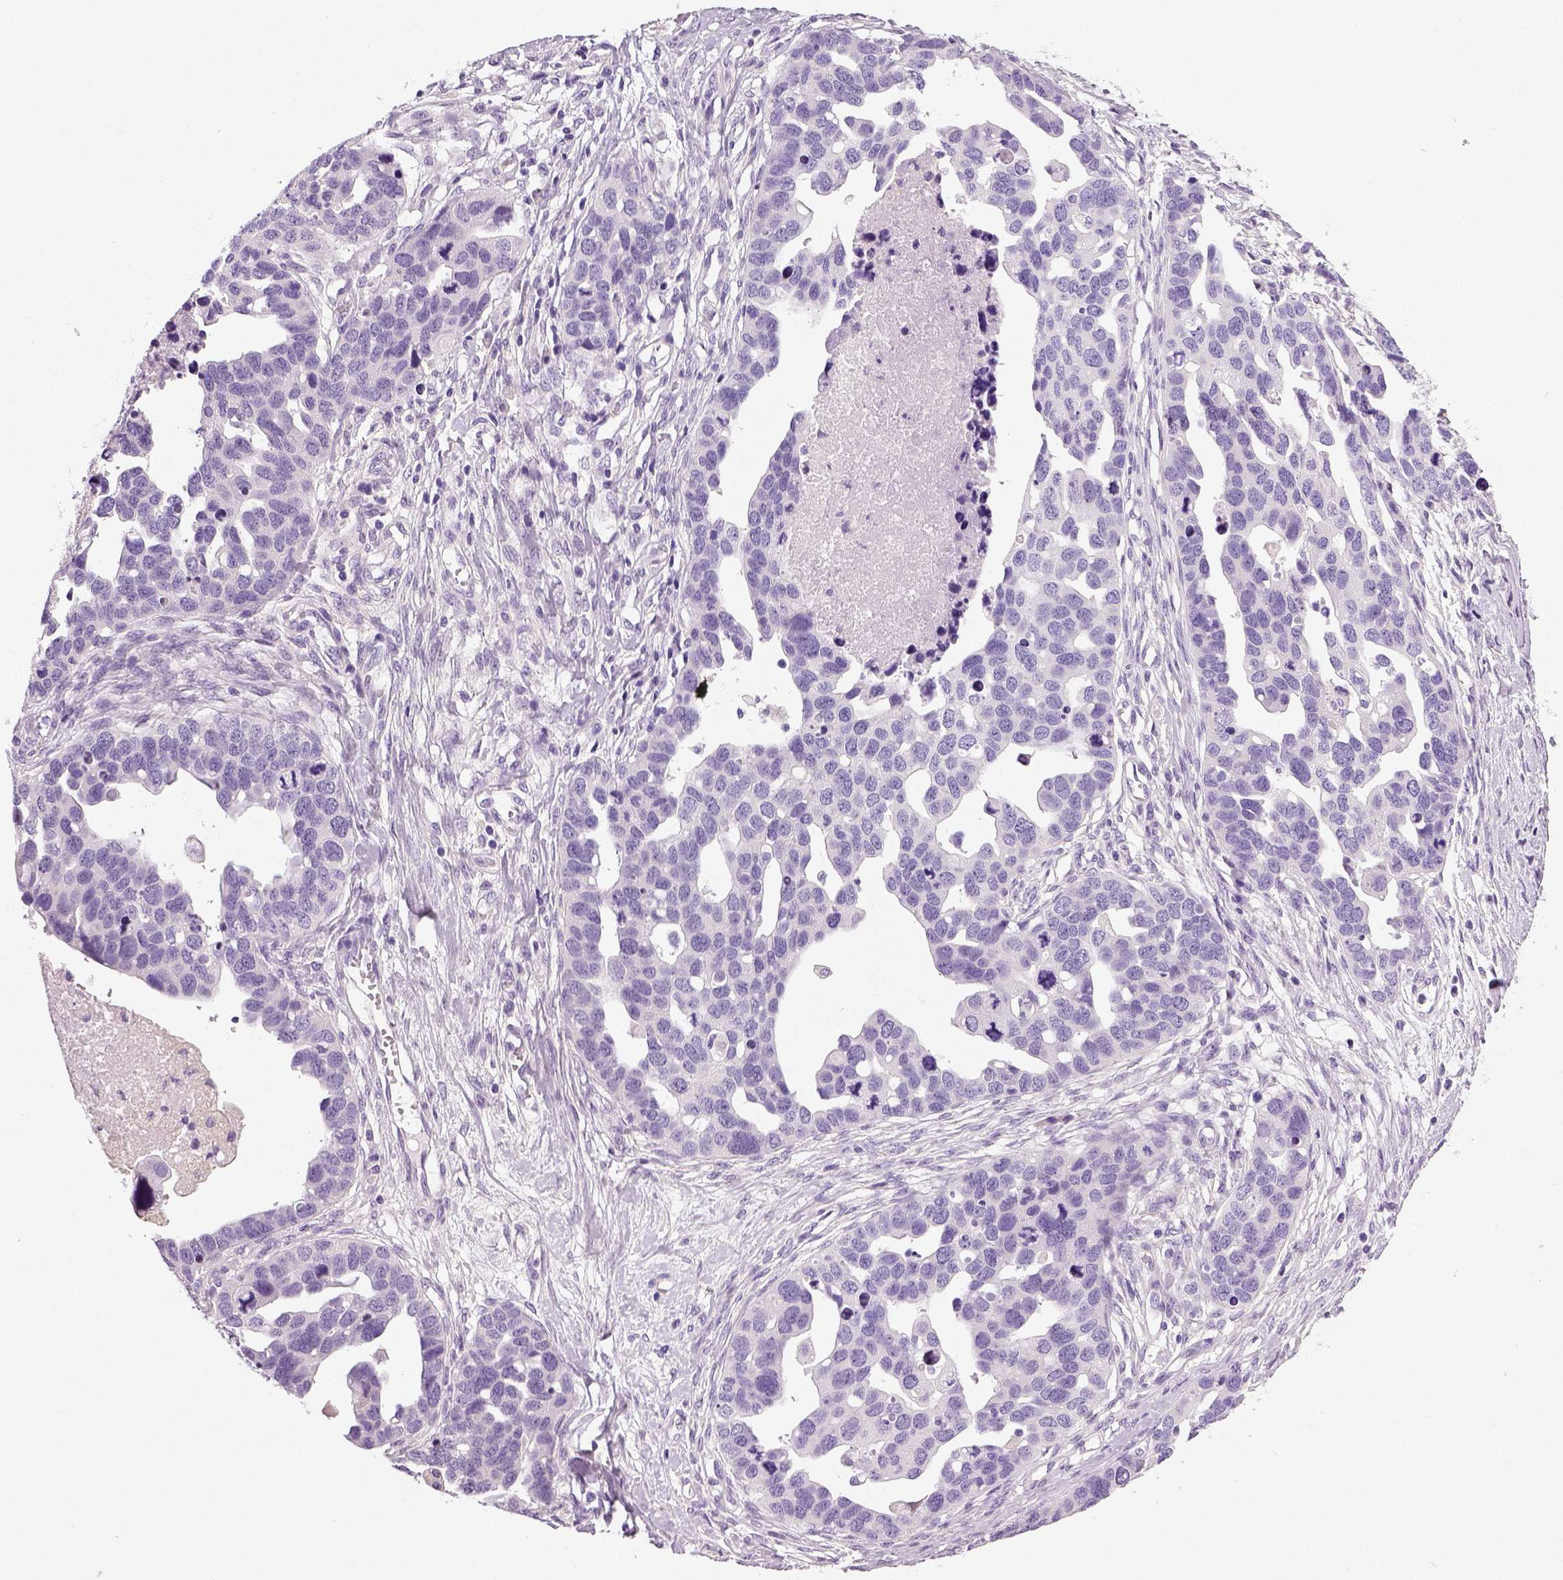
{"staining": {"intensity": "negative", "quantity": "none", "location": "none"}, "tissue": "ovarian cancer", "cell_type": "Tumor cells", "image_type": "cancer", "snomed": [{"axis": "morphology", "description": "Cystadenocarcinoma, serous, NOS"}, {"axis": "topography", "description": "Ovary"}], "caption": "The immunohistochemistry (IHC) micrograph has no significant expression in tumor cells of ovarian cancer (serous cystadenocarcinoma) tissue. (DAB (3,3'-diaminobenzidine) immunohistochemistry, high magnification).", "gene": "NECAB2", "patient": {"sex": "female", "age": 54}}